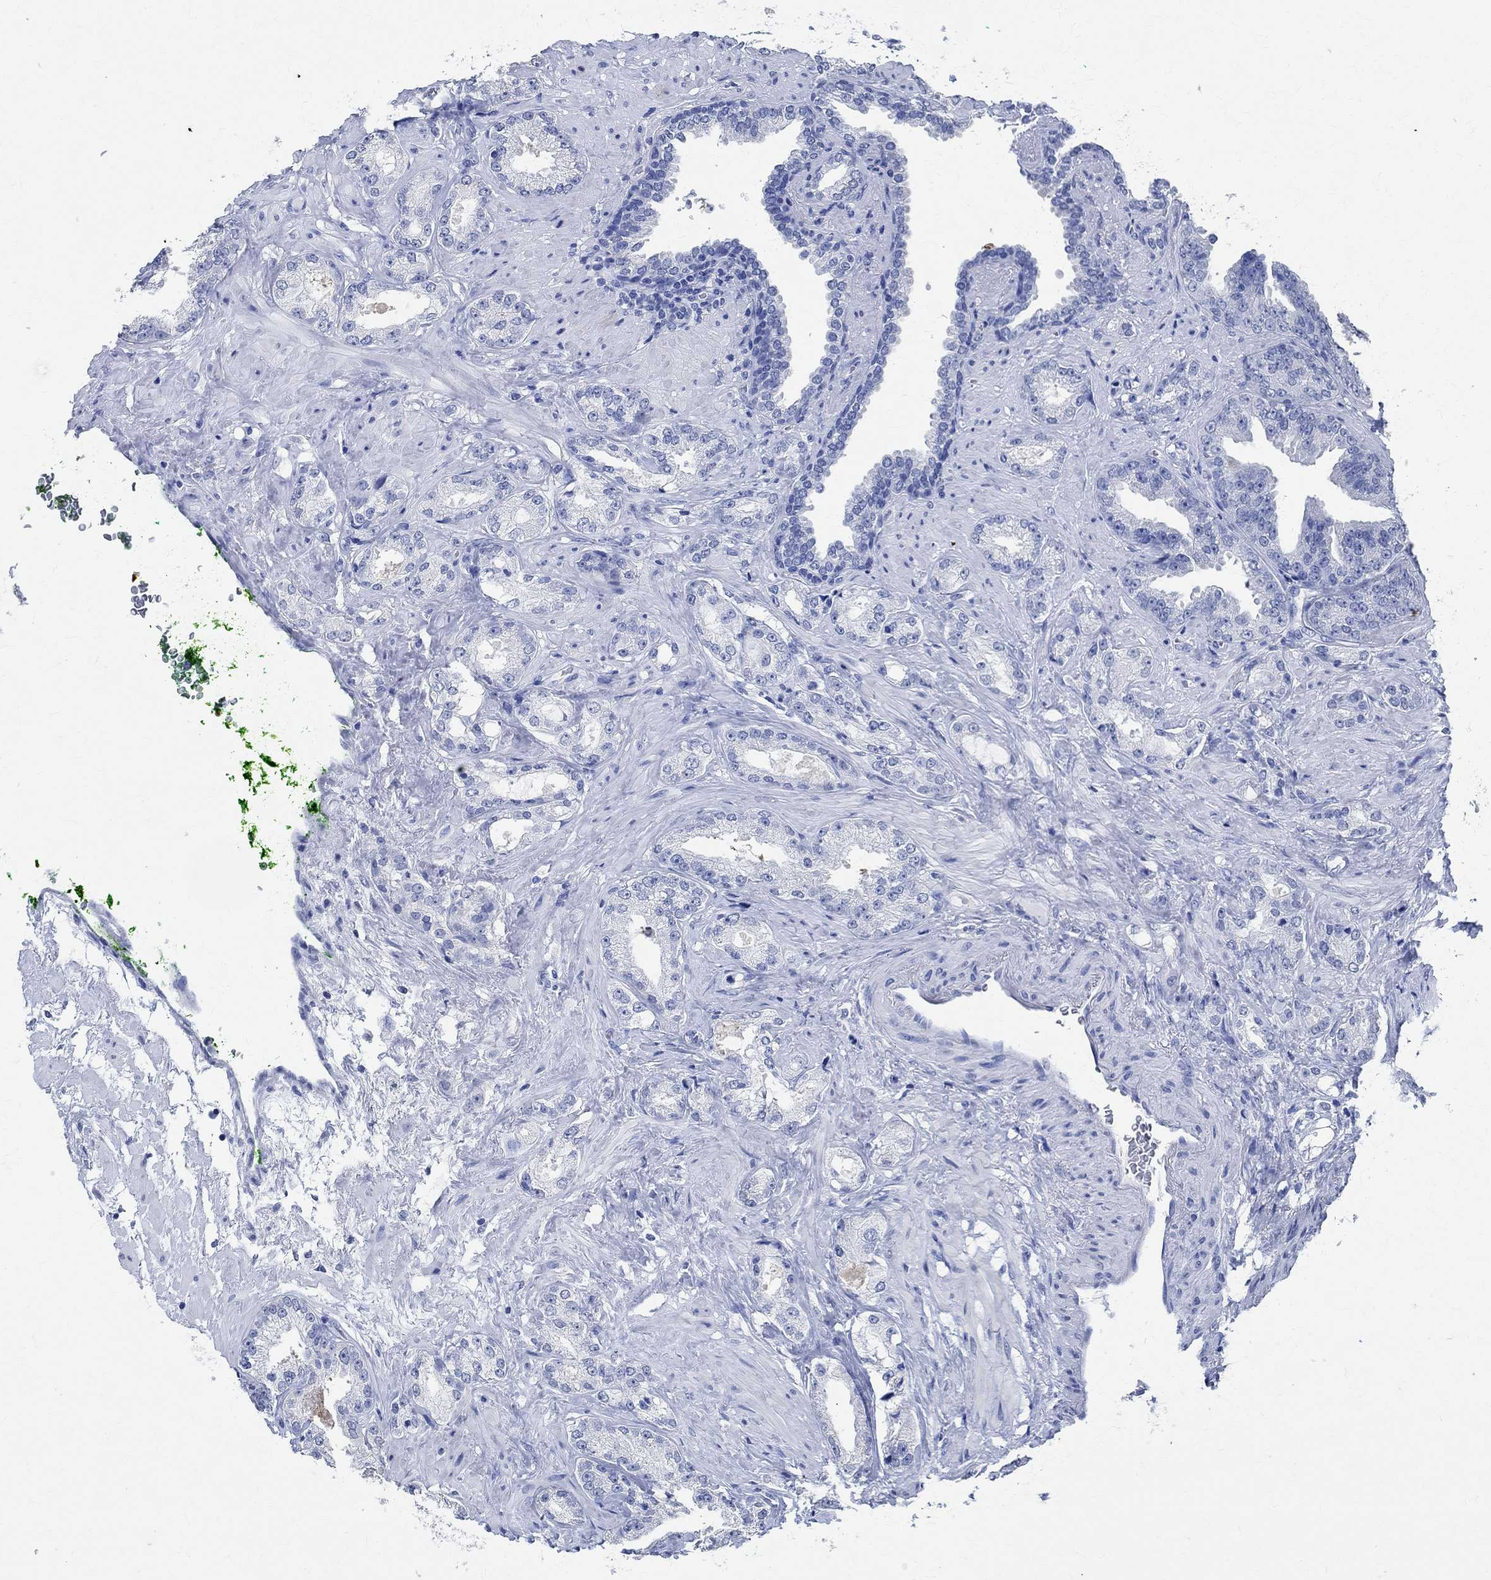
{"staining": {"intensity": "negative", "quantity": "none", "location": "none"}, "tissue": "prostate cancer", "cell_type": "Tumor cells", "image_type": "cancer", "snomed": [{"axis": "morphology", "description": "Adenocarcinoma, Low grade"}, {"axis": "topography", "description": "Prostate"}], "caption": "There is no significant staining in tumor cells of prostate adenocarcinoma (low-grade).", "gene": "TMEM221", "patient": {"sex": "male", "age": 68}}